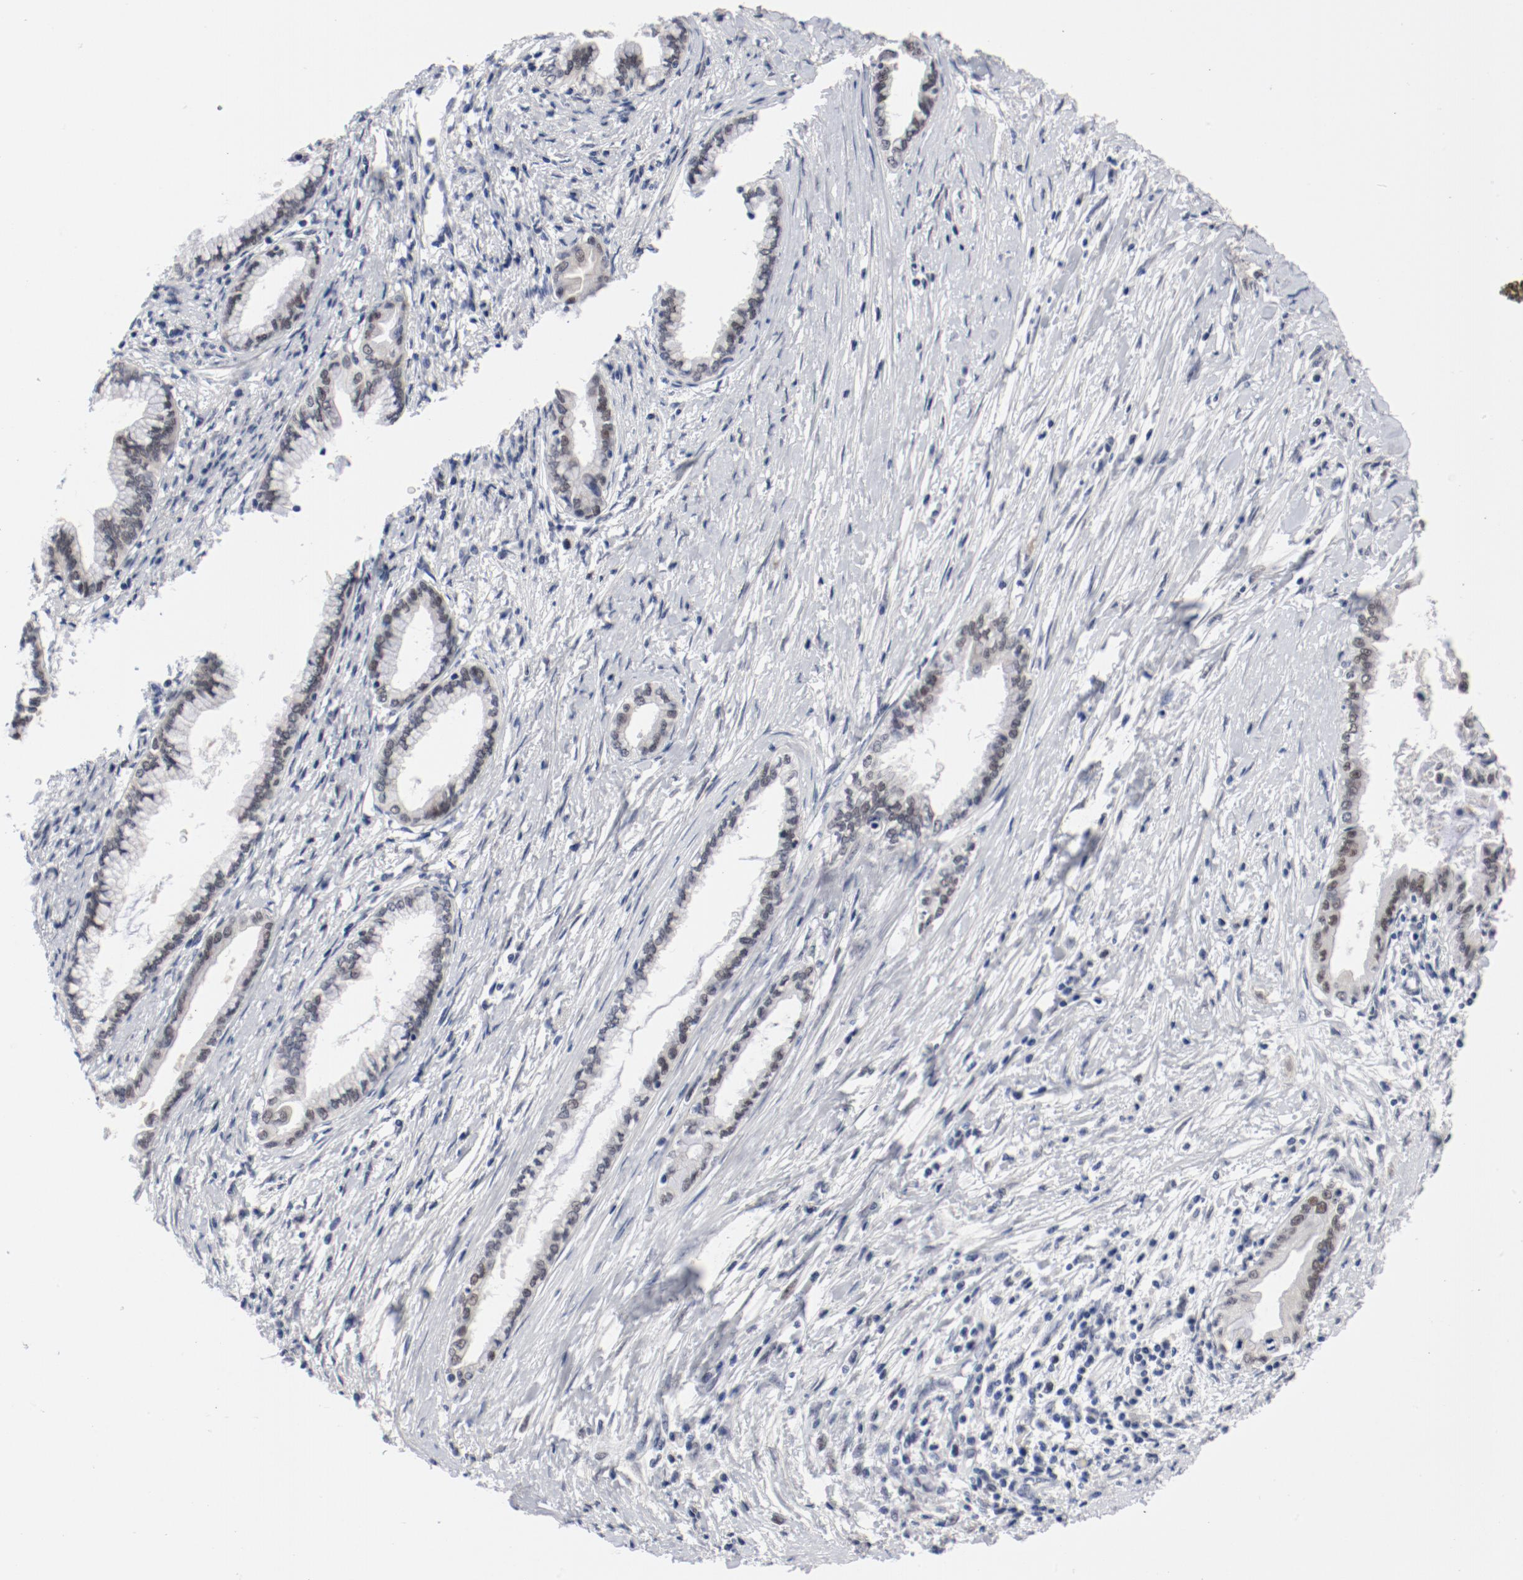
{"staining": {"intensity": "weak", "quantity": "<25%", "location": "nuclear"}, "tissue": "pancreatic cancer", "cell_type": "Tumor cells", "image_type": "cancer", "snomed": [{"axis": "morphology", "description": "Adenocarcinoma, NOS"}, {"axis": "topography", "description": "Pancreas"}], "caption": "High power microscopy micrograph of an immunohistochemistry (IHC) photomicrograph of pancreatic cancer, revealing no significant expression in tumor cells.", "gene": "ANKLE2", "patient": {"sex": "female", "age": 64}}